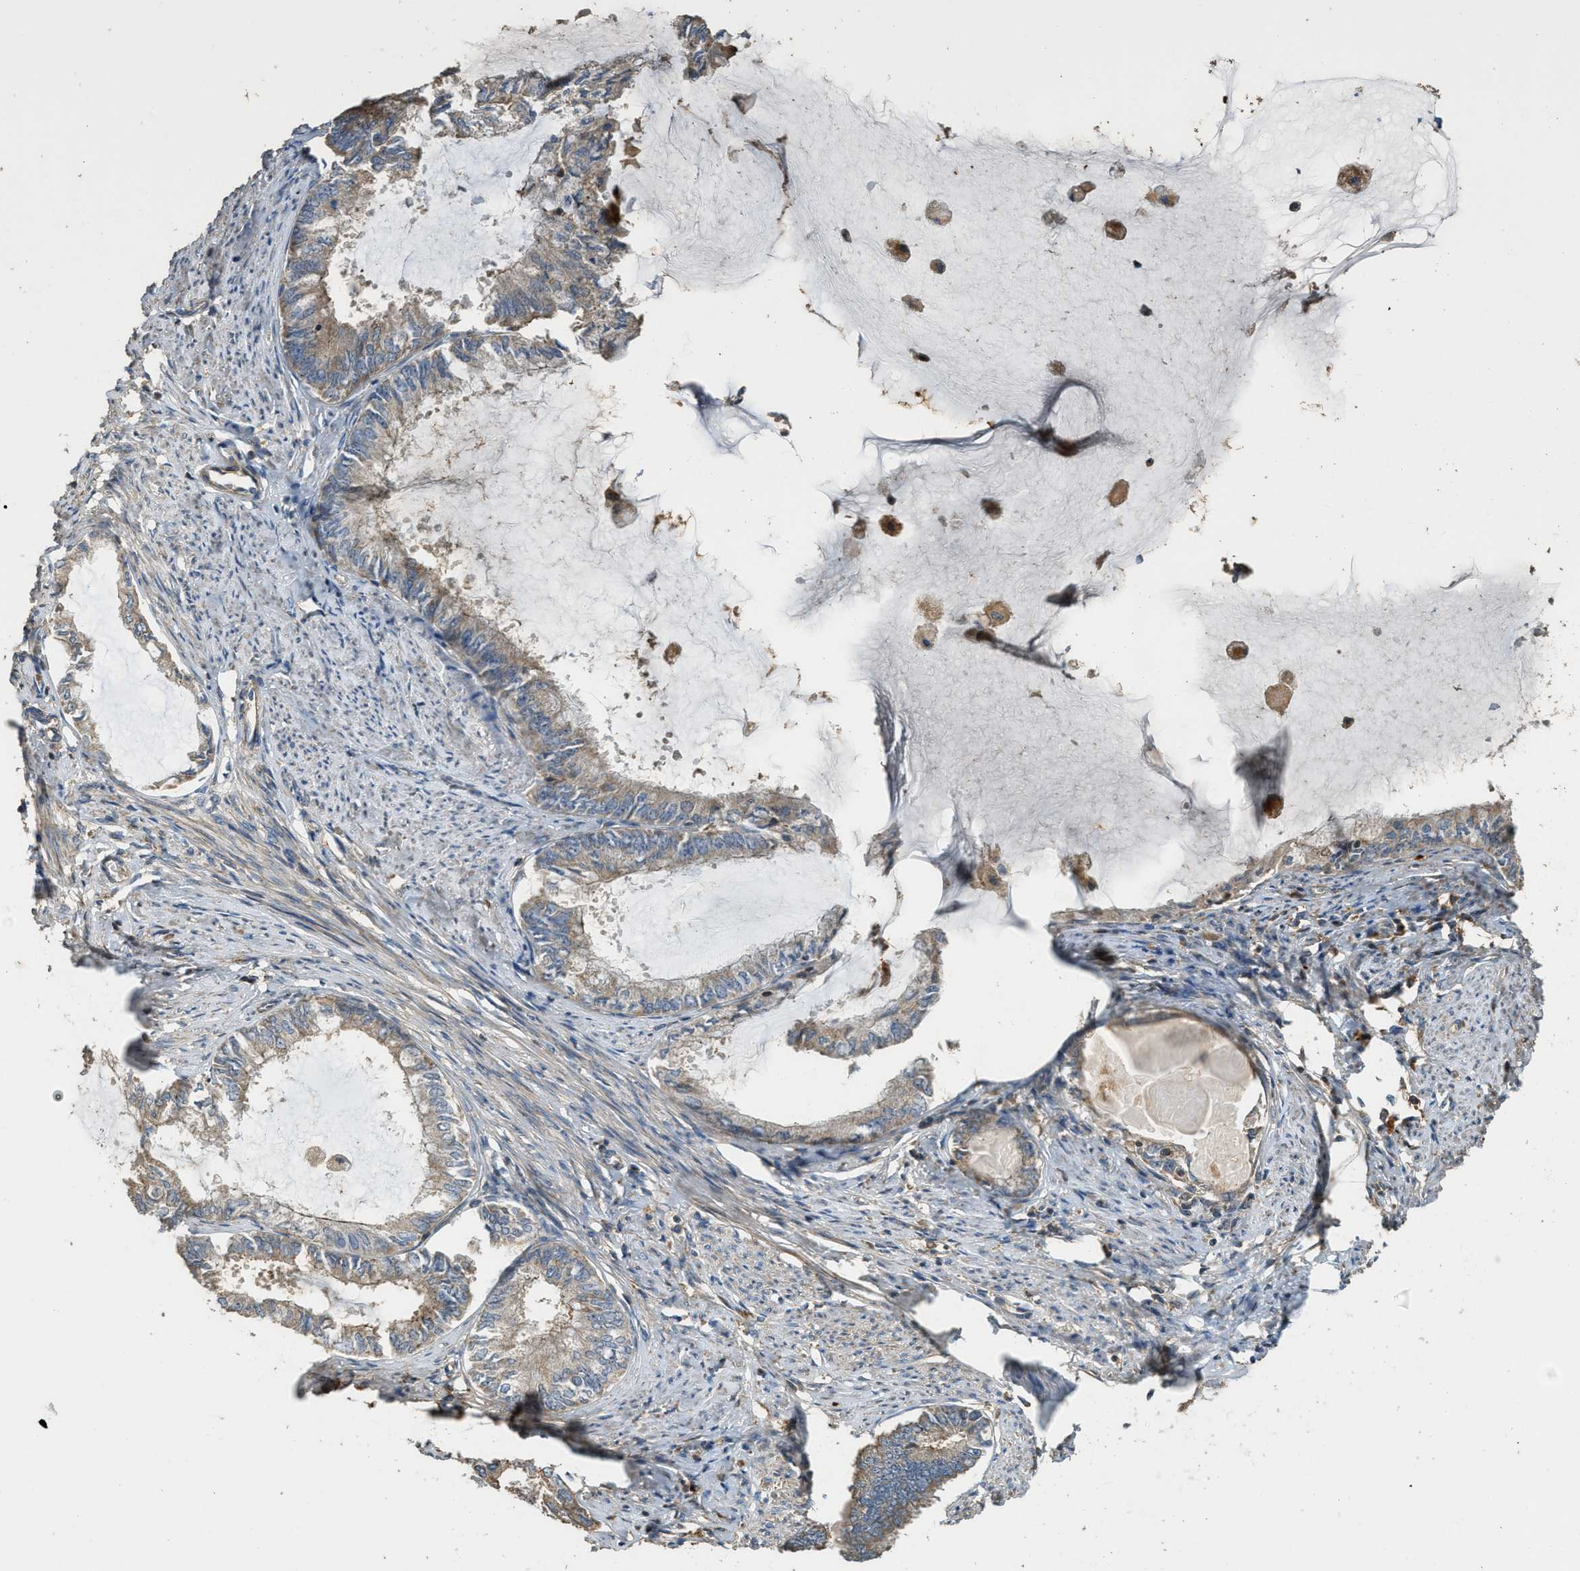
{"staining": {"intensity": "weak", "quantity": ">75%", "location": "cytoplasmic/membranous"}, "tissue": "endometrial cancer", "cell_type": "Tumor cells", "image_type": "cancer", "snomed": [{"axis": "morphology", "description": "Adenocarcinoma, NOS"}, {"axis": "topography", "description": "Endometrium"}], "caption": "Immunohistochemical staining of endometrial cancer (adenocarcinoma) demonstrates weak cytoplasmic/membranous protein staining in approximately >75% of tumor cells.", "gene": "PPP6R3", "patient": {"sex": "female", "age": 86}}